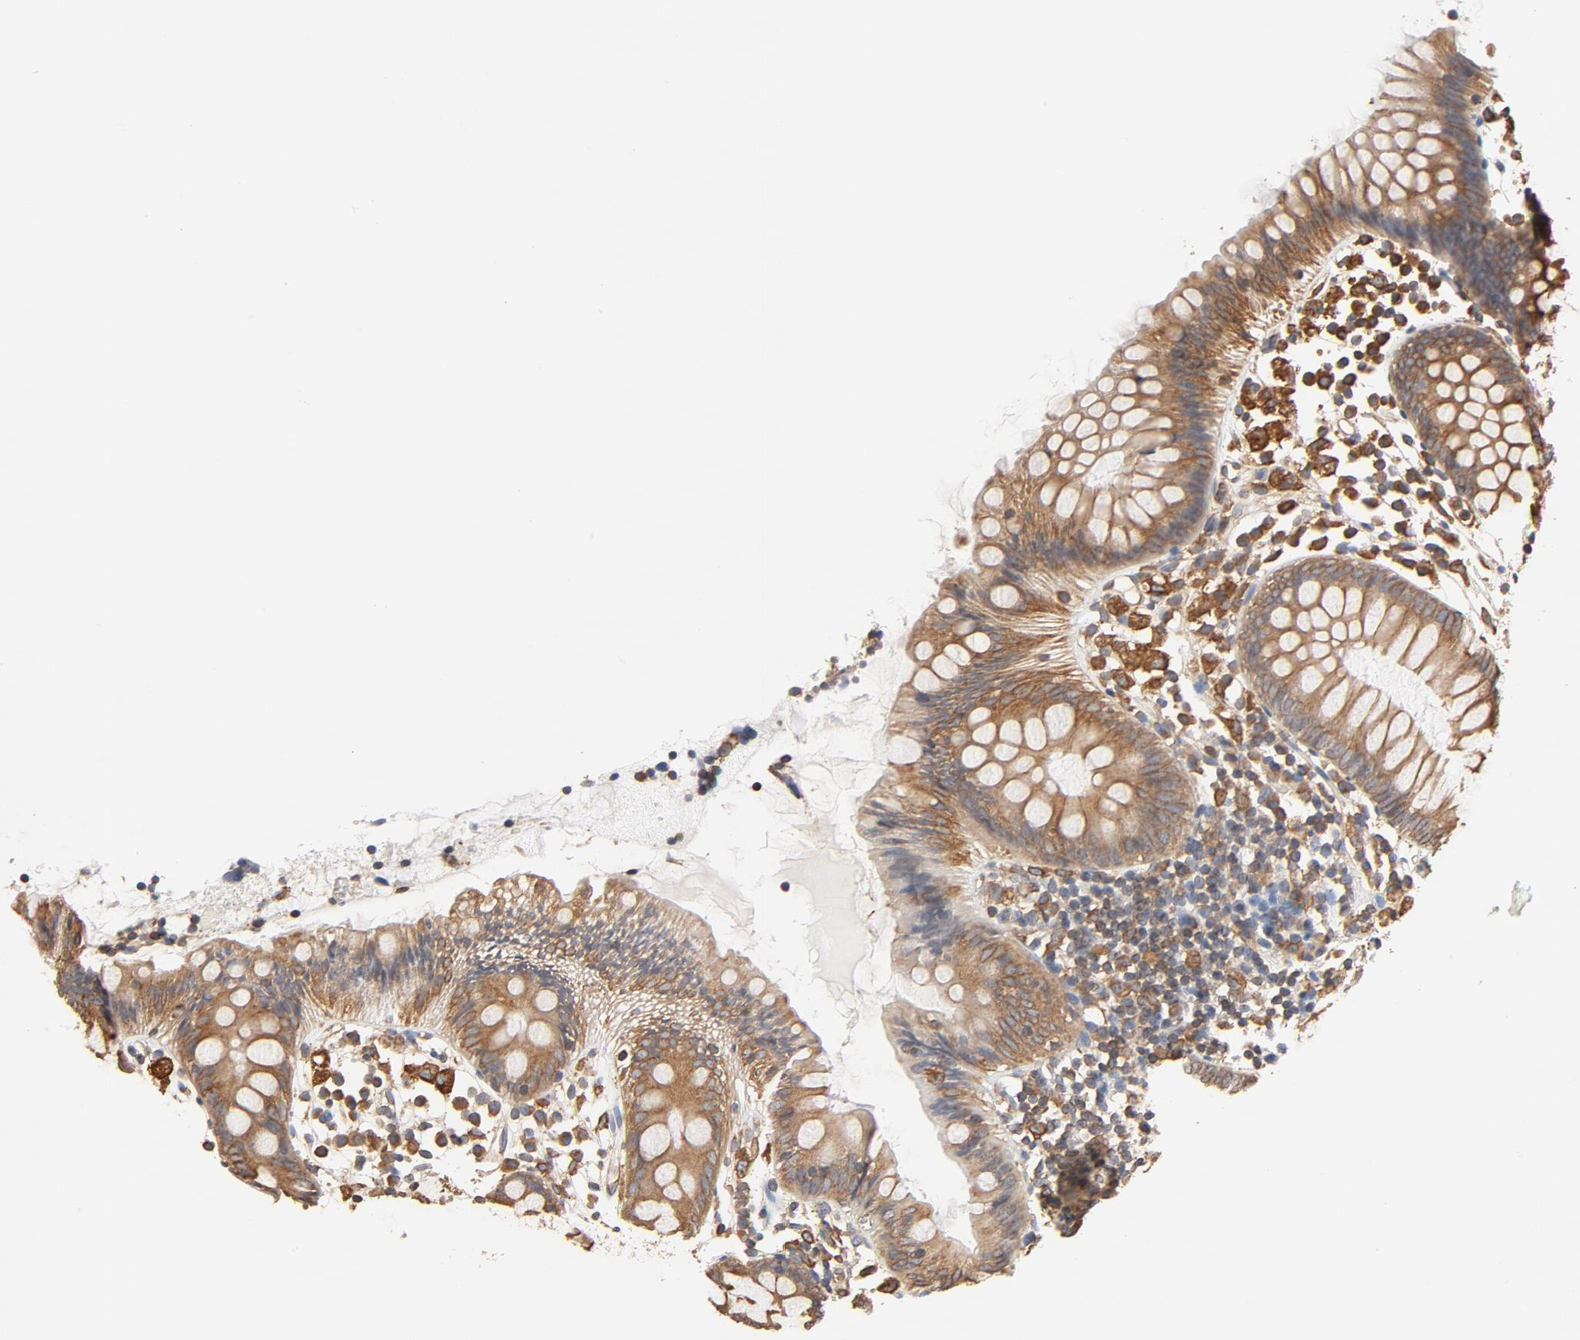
{"staining": {"intensity": "moderate", "quantity": ">75%", "location": "cytoplasmic/membranous"}, "tissue": "appendix", "cell_type": "Glandular cells", "image_type": "normal", "snomed": [{"axis": "morphology", "description": "Normal tissue, NOS"}, {"axis": "topography", "description": "Appendix"}], "caption": "Protein staining of benign appendix demonstrates moderate cytoplasmic/membranous expression in about >75% of glandular cells.", "gene": "BCAP31", "patient": {"sex": "male", "age": 38}}